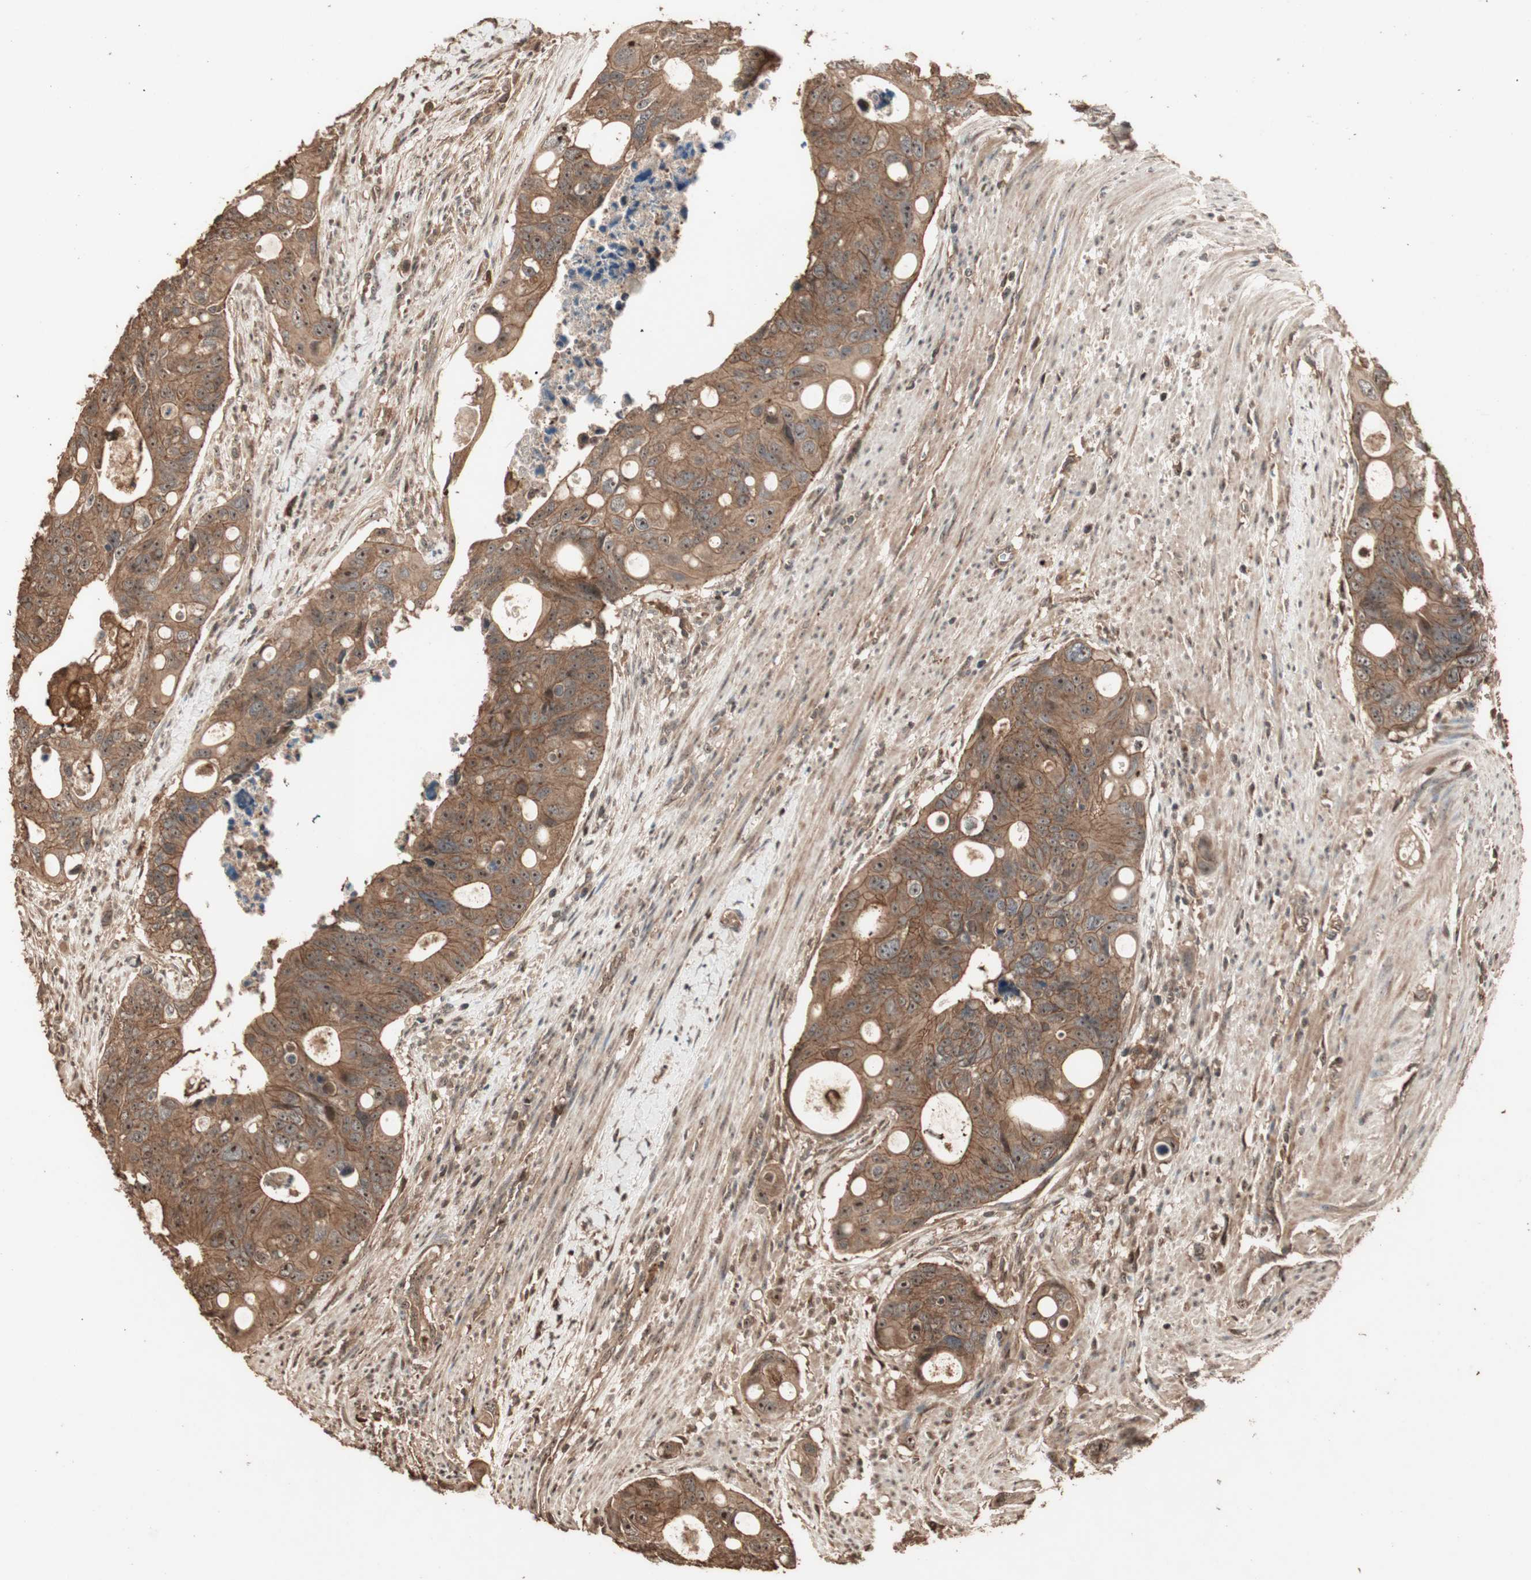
{"staining": {"intensity": "moderate", "quantity": ">75%", "location": "cytoplasmic/membranous"}, "tissue": "colorectal cancer", "cell_type": "Tumor cells", "image_type": "cancer", "snomed": [{"axis": "morphology", "description": "Adenocarcinoma, NOS"}, {"axis": "topography", "description": "Colon"}], "caption": "Colorectal adenocarcinoma stained for a protein reveals moderate cytoplasmic/membranous positivity in tumor cells. (Stains: DAB in brown, nuclei in blue, Microscopy: brightfield microscopy at high magnification).", "gene": "USP20", "patient": {"sex": "female", "age": 57}}